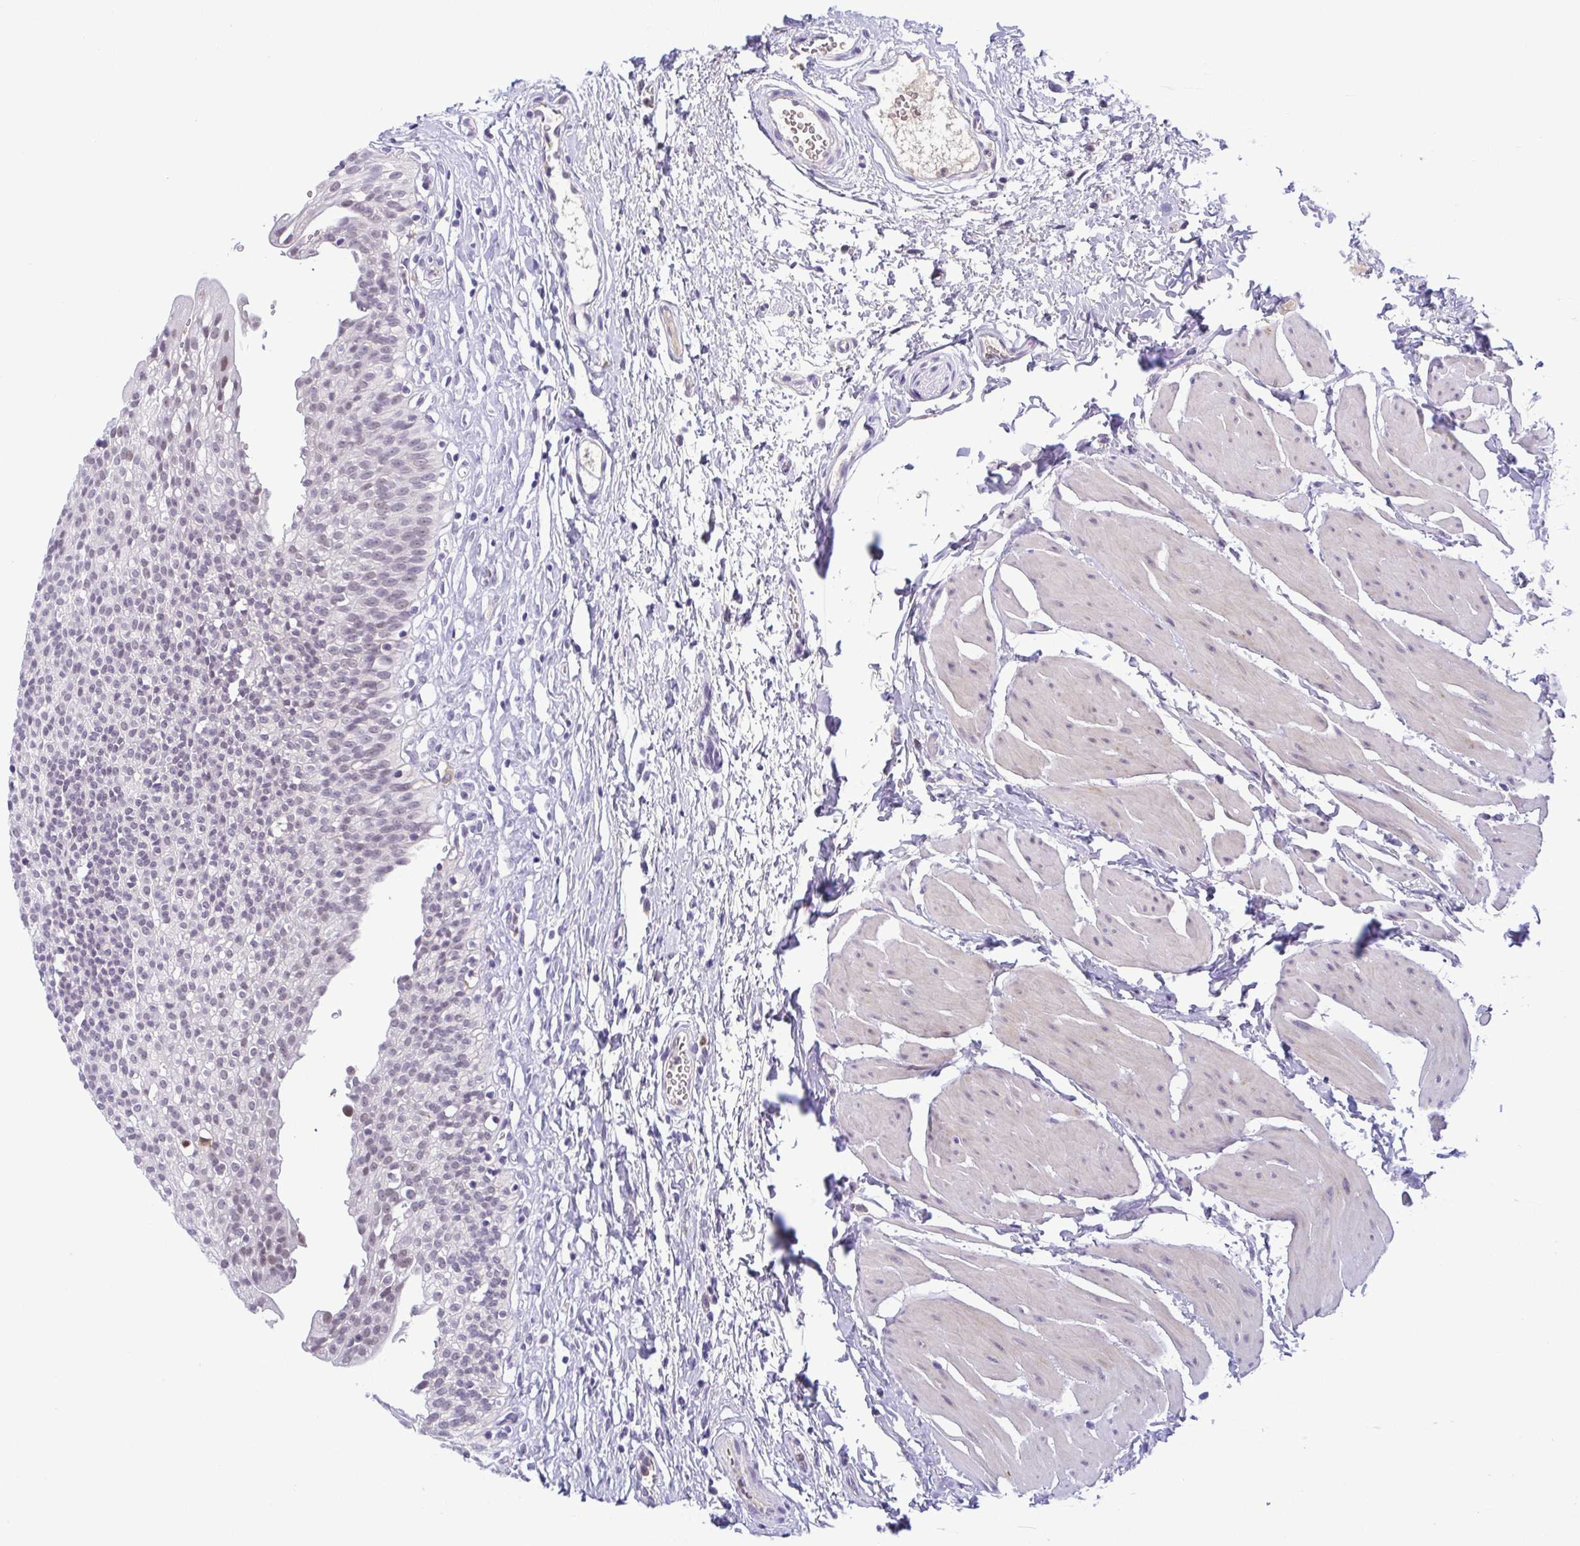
{"staining": {"intensity": "moderate", "quantity": "<25%", "location": "nuclear"}, "tissue": "urinary bladder", "cell_type": "Urothelial cells", "image_type": "normal", "snomed": [{"axis": "morphology", "description": "Normal tissue, NOS"}, {"axis": "topography", "description": "Urinary bladder"}], "caption": "The immunohistochemical stain highlights moderate nuclear staining in urothelial cells of benign urinary bladder. The staining is performed using DAB (3,3'-diaminobenzidine) brown chromogen to label protein expression. The nuclei are counter-stained blue using hematoxylin.", "gene": "TIPIN", "patient": {"sex": "male", "age": 51}}